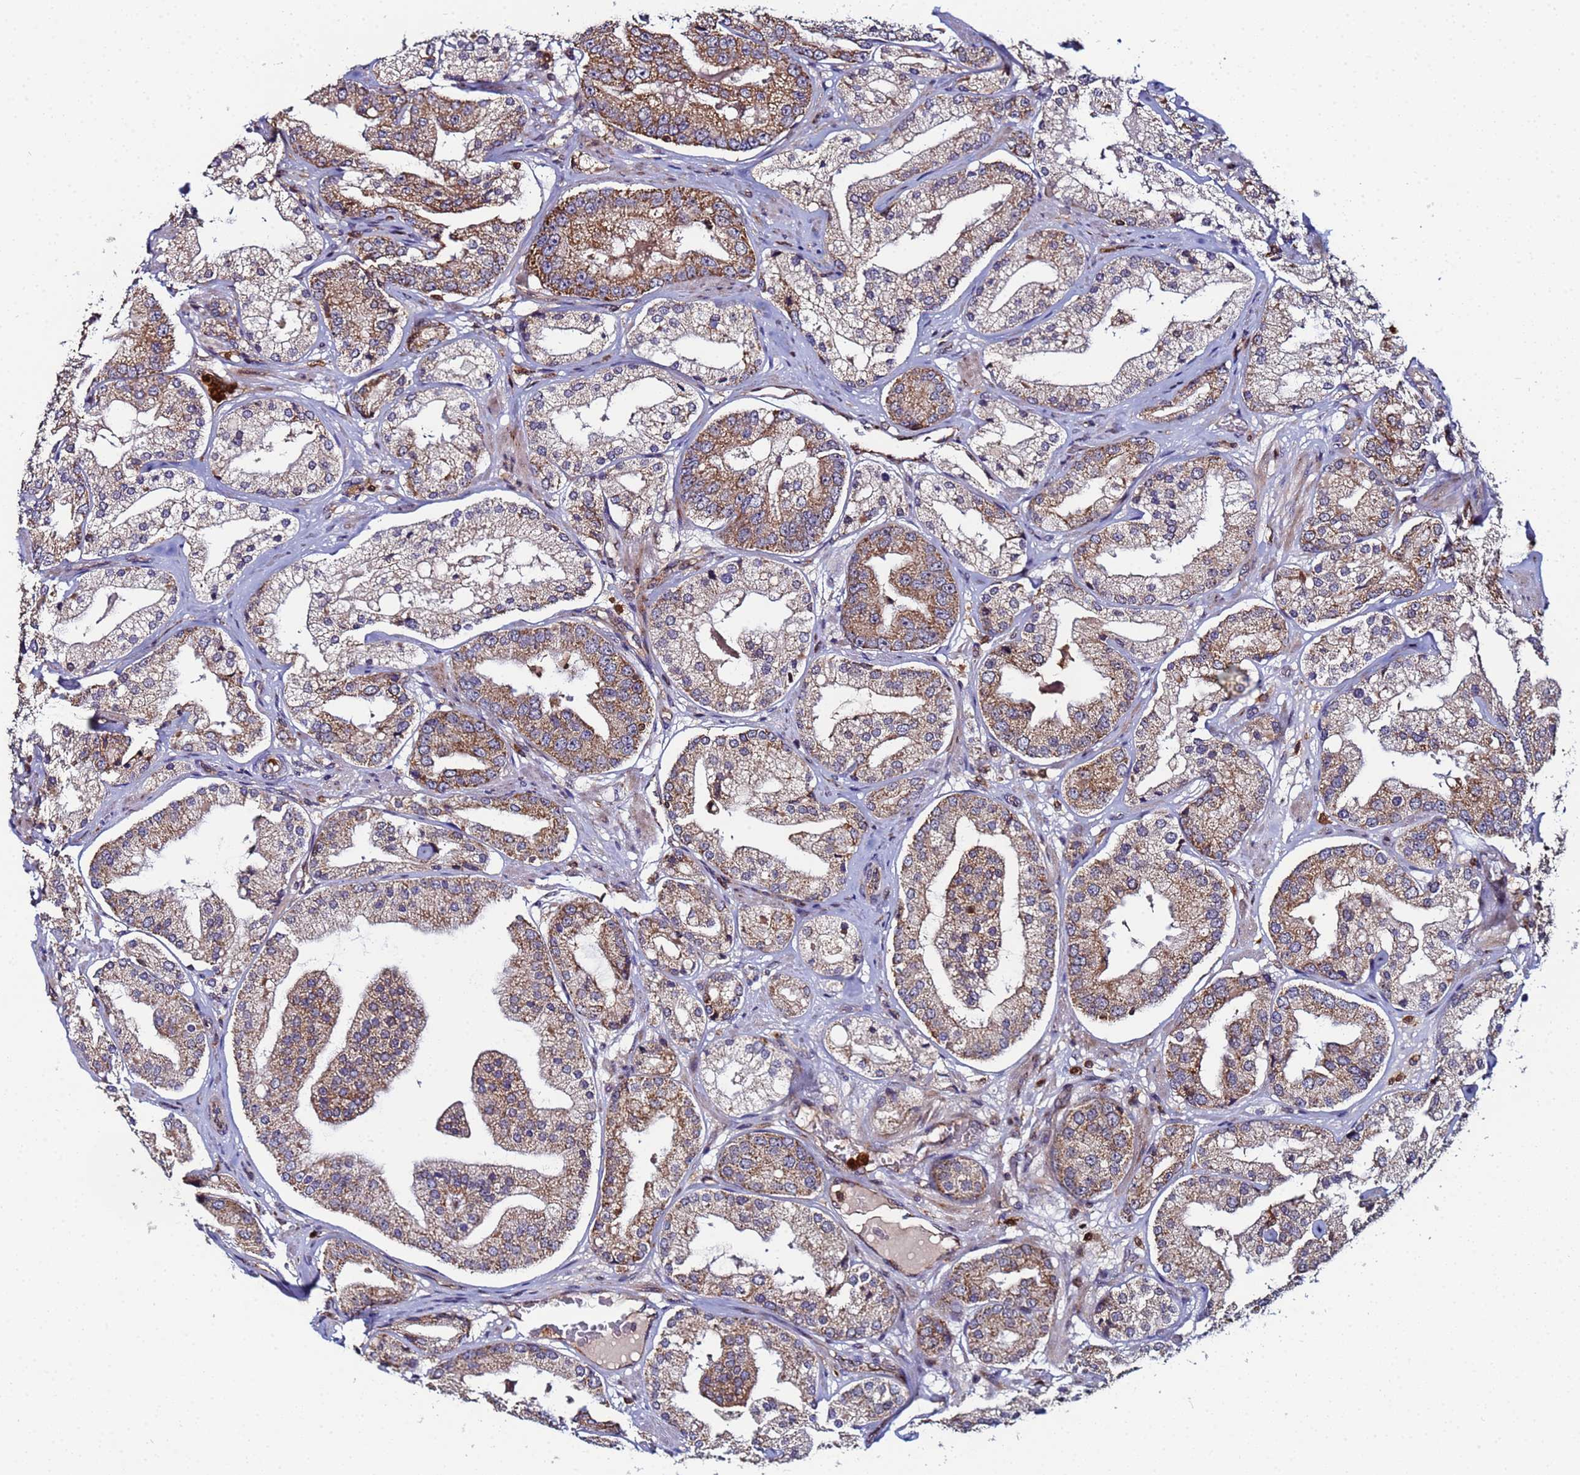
{"staining": {"intensity": "moderate", "quantity": ">75%", "location": "cytoplasmic/membranous"}, "tissue": "prostate cancer", "cell_type": "Tumor cells", "image_type": "cancer", "snomed": [{"axis": "morphology", "description": "Adenocarcinoma, High grade"}, {"axis": "topography", "description": "Prostate"}], "caption": "Protein staining by IHC displays moderate cytoplasmic/membranous expression in about >75% of tumor cells in prostate high-grade adenocarcinoma. The protein of interest is shown in brown color, while the nuclei are stained blue.", "gene": "CCDC127", "patient": {"sex": "male", "age": 63}}